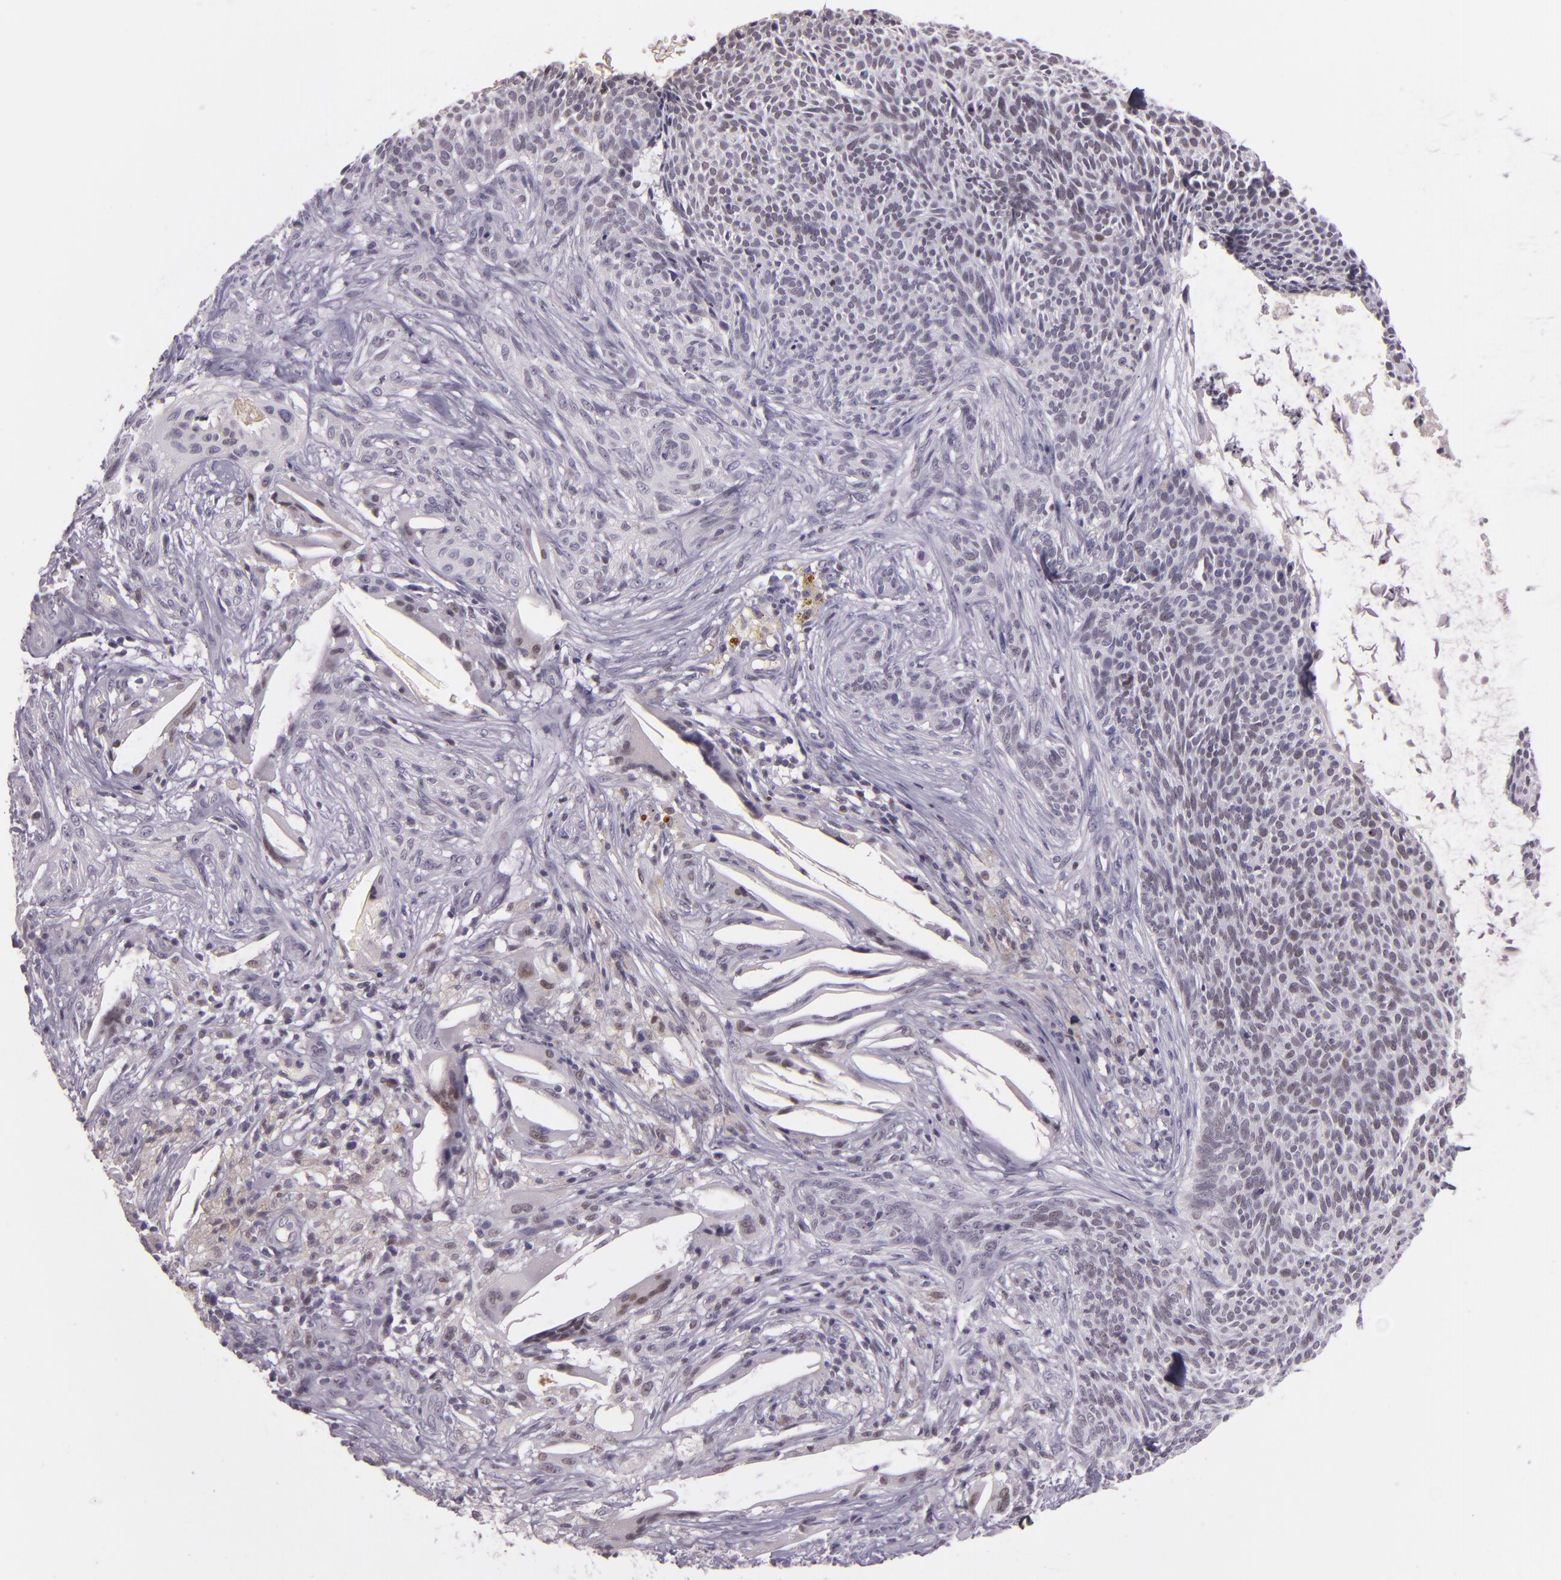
{"staining": {"intensity": "negative", "quantity": "none", "location": "none"}, "tissue": "skin cancer", "cell_type": "Tumor cells", "image_type": "cancer", "snomed": [{"axis": "morphology", "description": "Basal cell carcinoma"}, {"axis": "topography", "description": "Skin"}], "caption": "This photomicrograph is of skin cancer stained with IHC to label a protein in brown with the nuclei are counter-stained blue. There is no expression in tumor cells.", "gene": "CHEK2", "patient": {"sex": "male", "age": 84}}